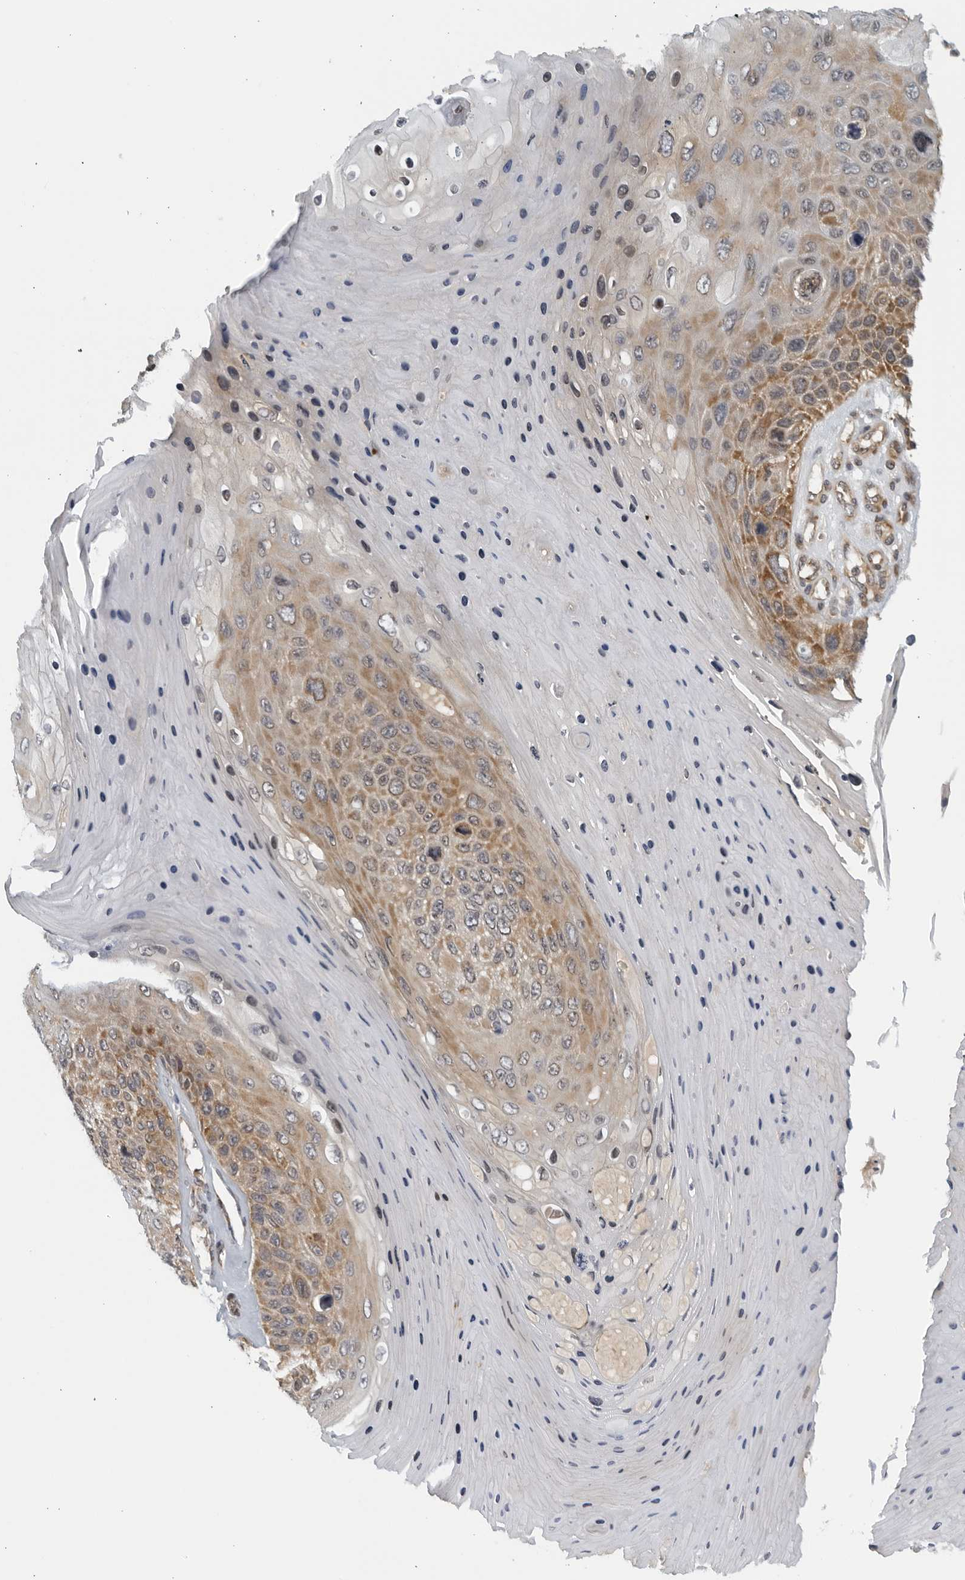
{"staining": {"intensity": "moderate", "quantity": "25%-75%", "location": "cytoplasmic/membranous"}, "tissue": "skin cancer", "cell_type": "Tumor cells", "image_type": "cancer", "snomed": [{"axis": "morphology", "description": "Squamous cell carcinoma, NOS"}, {"axis": "topography", "description": "Skin"}], "caption": "IHC (DAB (3,3'-diaminobenzidine)) staining of human skin squamous cell carcinoma exhibits moderate cytoplasmic/membranous protein expression in approximately 25%-75% of tumor cells. (brown staining indicates protein expression, while blue staining denotes nuclei).", "gene": "RC3H1", "patient": {"sex": "female", "age": 88}}